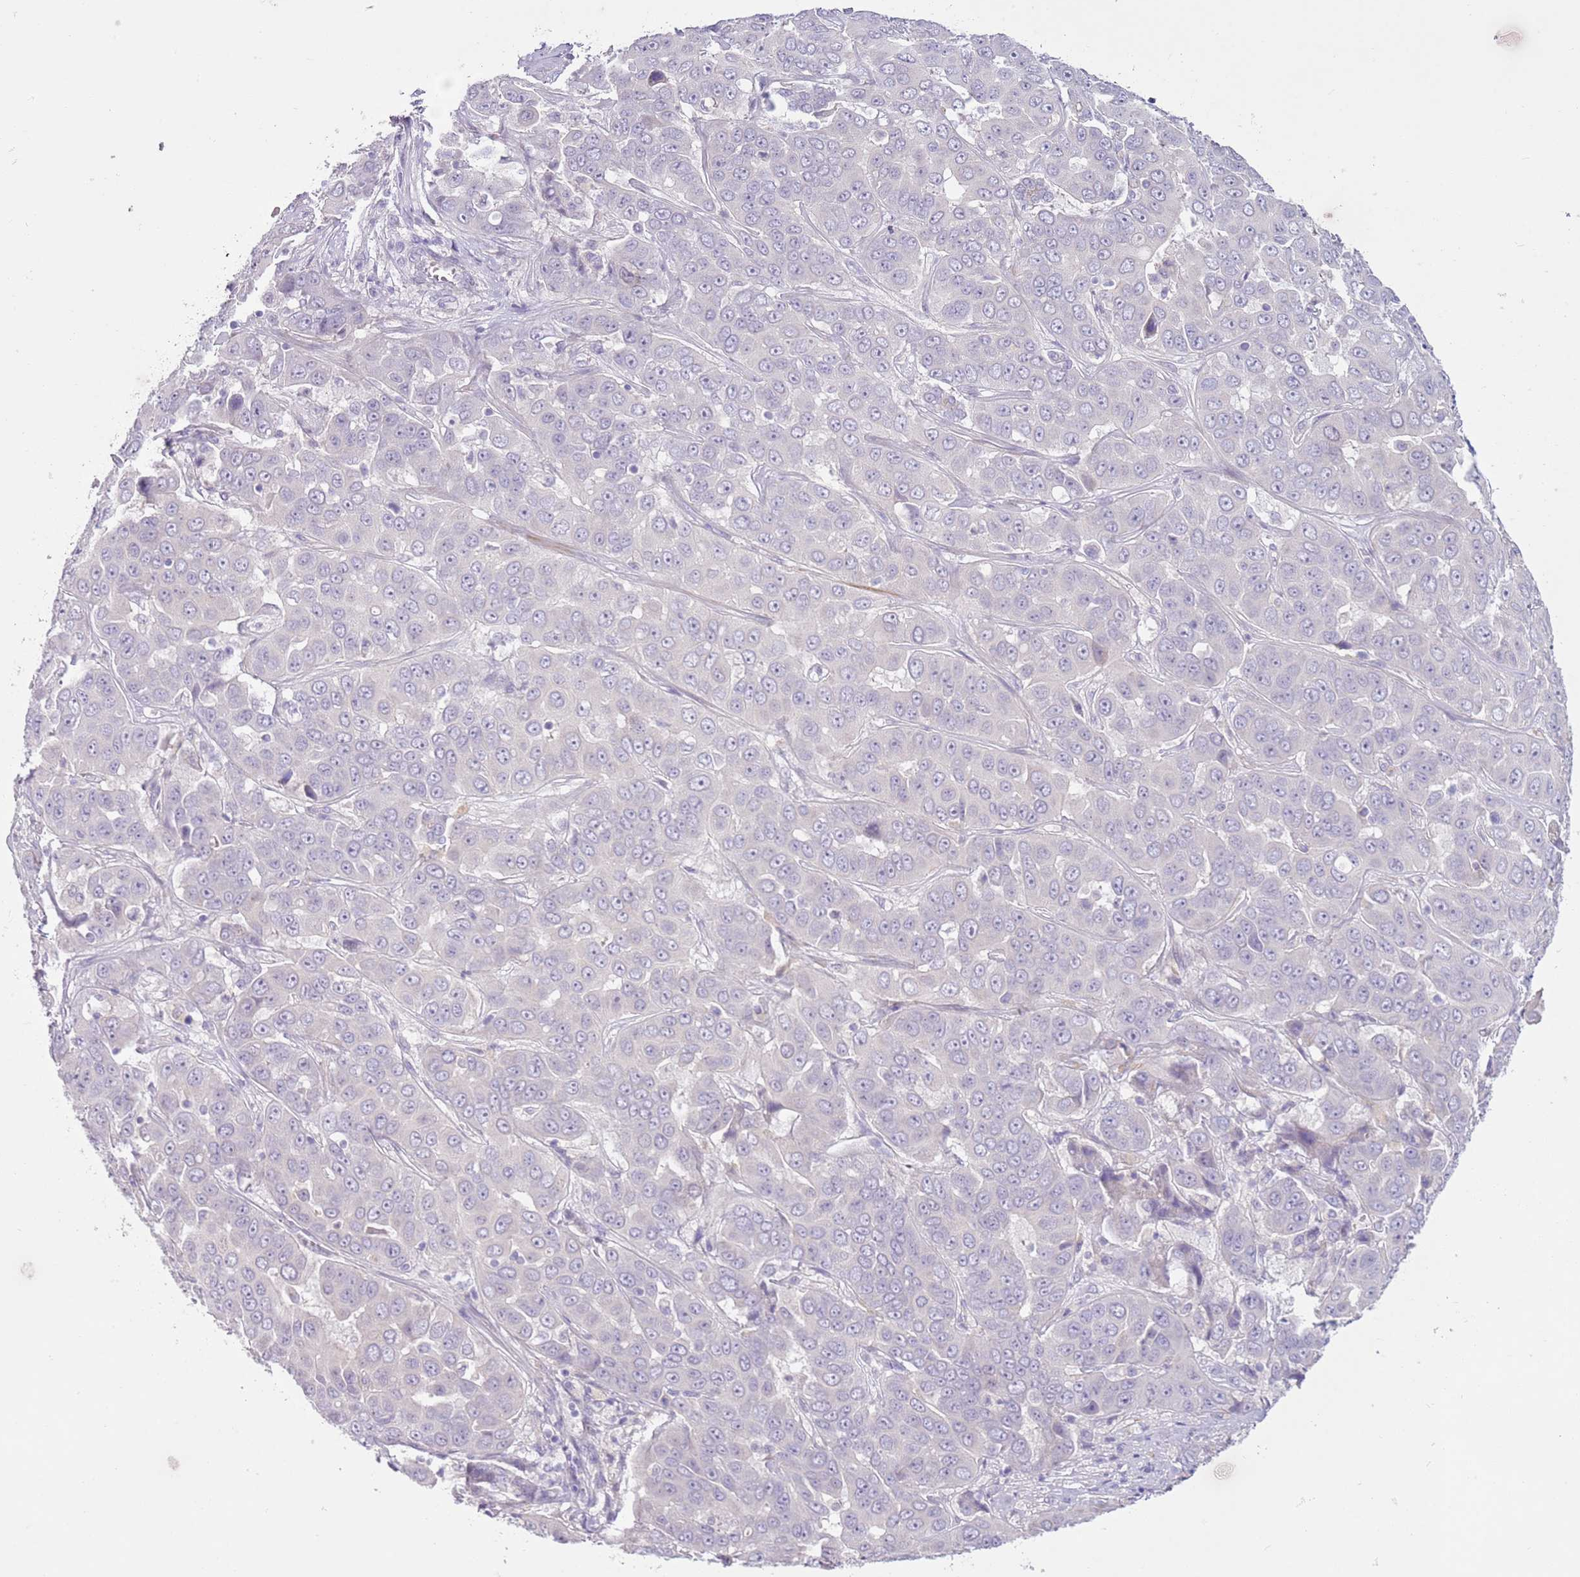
{"staining": {"intensity": "negative", "quantity": "none", "location": "none"}, "tissue": "liver cancer", "cell_type": "Tumor cells", "image_type": "cancer", "snomed": [{"axis": "morphology", "description": "Cholangiocarcinoma"}, {"axis": "topography", "description": "Liver"}], "caption": "DAB immunohistochemical staining of liver cancer (cholangiocarcinoma) displays no significant staining in tumor cells.", "gene": "ZNF239", "patient": {"sex": "female", "age": 52}}